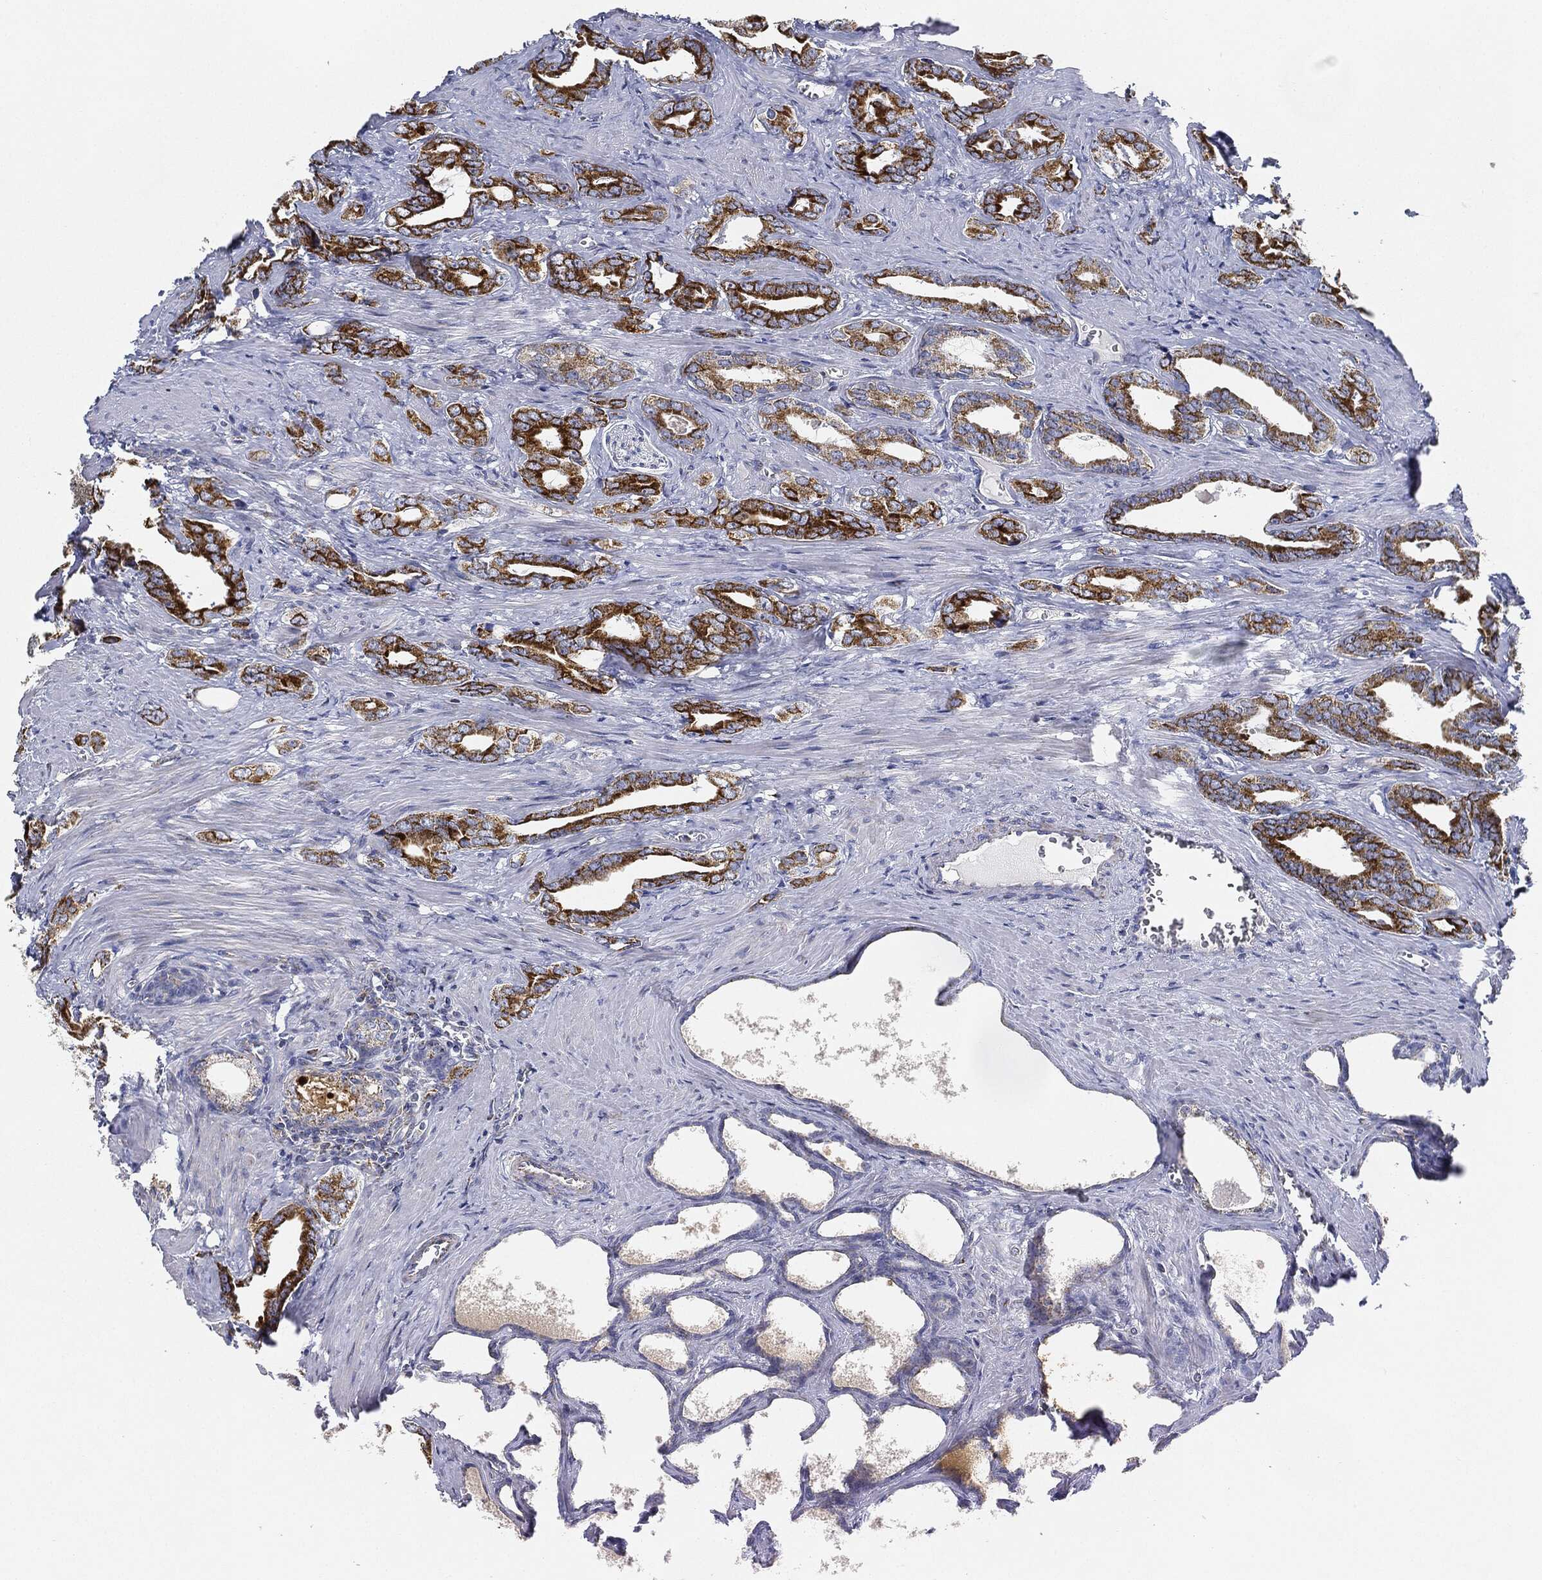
{"staining": {"intensity": "strong", "quantity": ">75%", "location": "cytoplasmic/membranous"}, "tissue": "prostate cancer", "cell_type": "Tumor cells", "image_type": "cancer", "snomed": [{"axis": "morphology", "description": "Adenocarcinoma, NOS"}, {"axis": "topography", "description": "Prostate"}], "caption": "DAB immunohistochemical staining of adenocarcinoma (prostate) demonstrates strong cytoplasmic/membranous protein positivity in approximately >75% of tumor cells.", "gene": "CAPN15", "patient": {"sex": "male", "age": 66}}